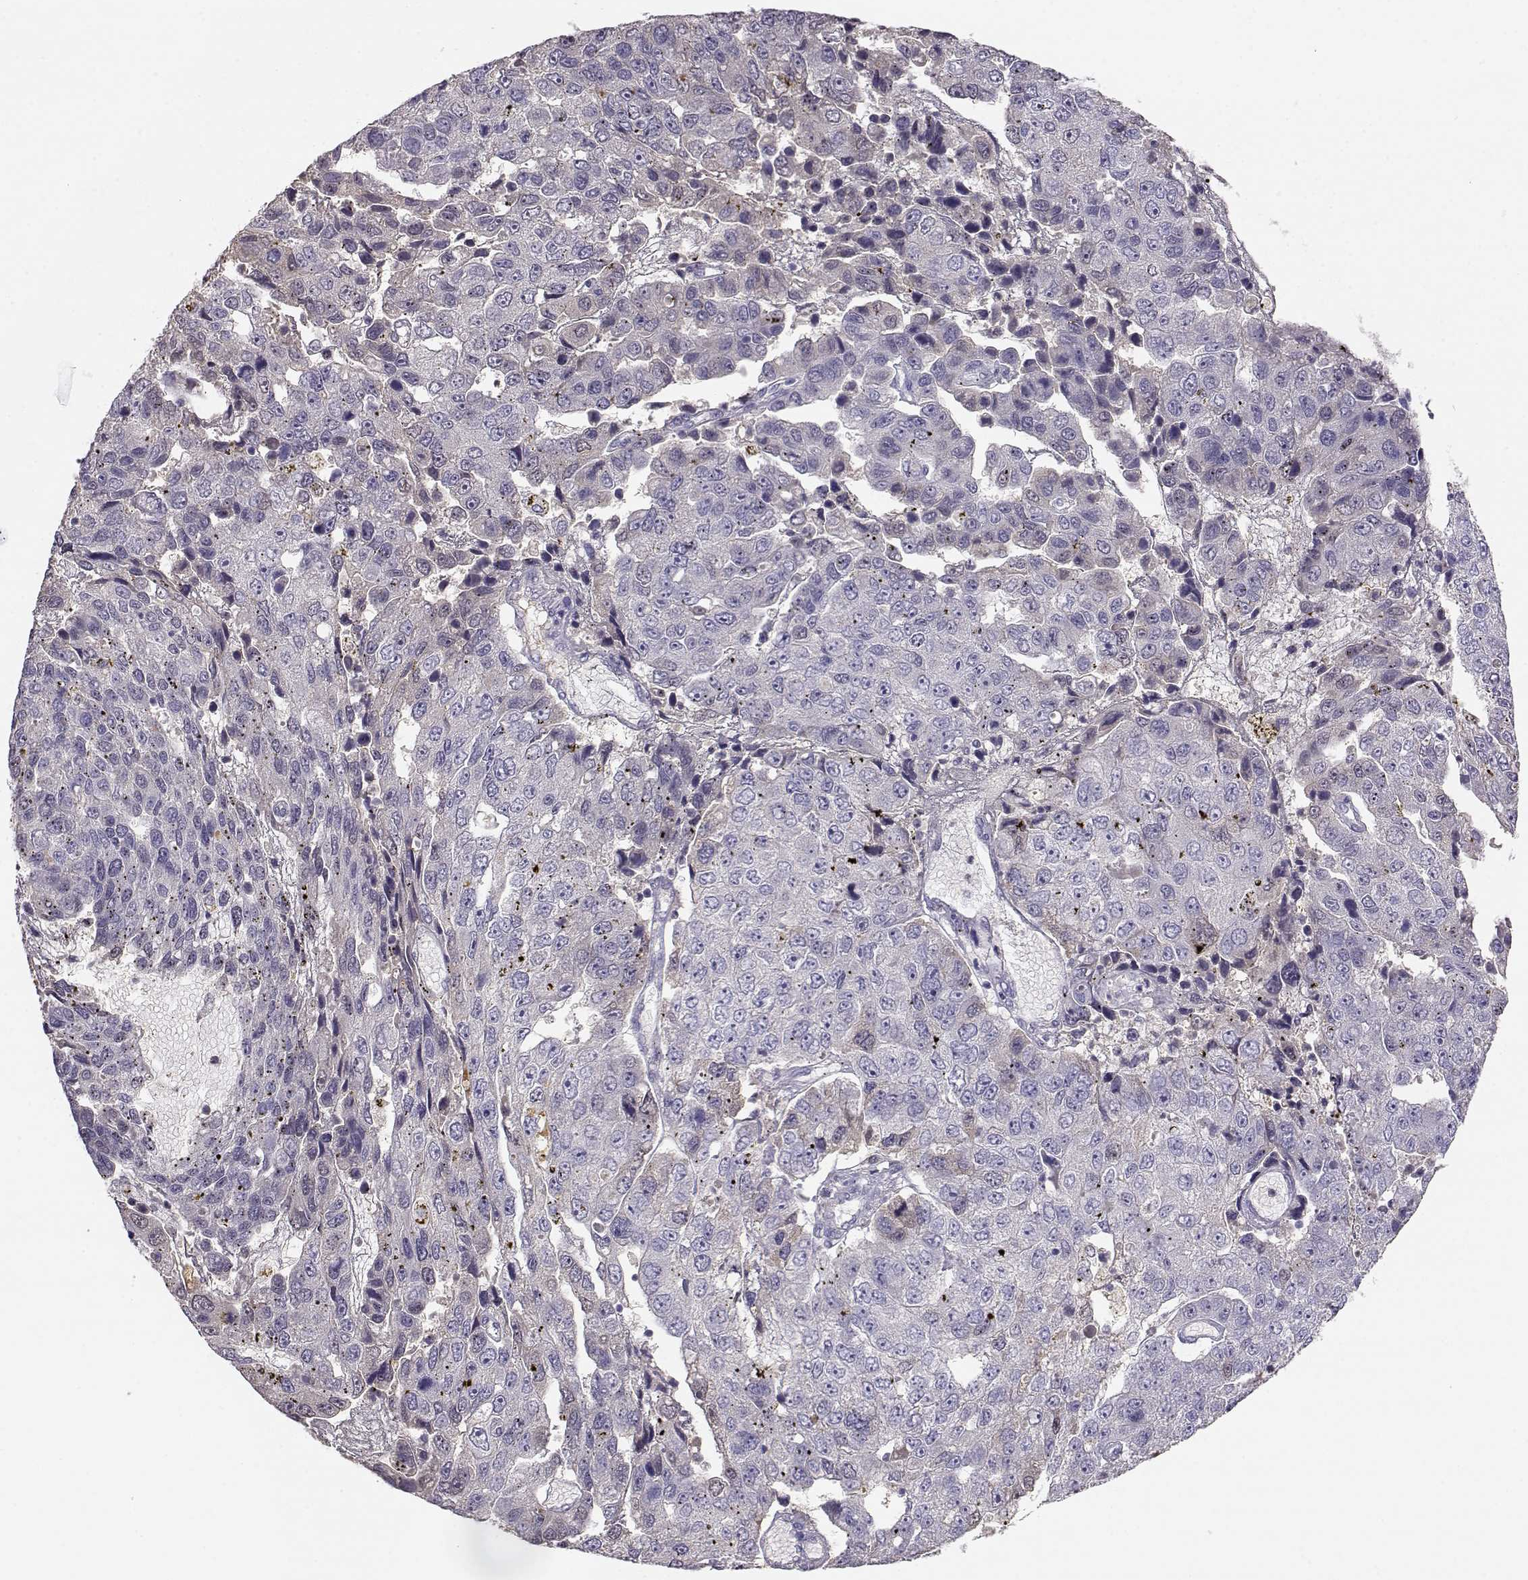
{"staining": {"intensity": "negative", "quantity": "none", "location": "none"}, "tissue": "pancreatic cancer", "cell_type": "Tumor cells", "image_type": "cancer", "snomed": [{"axis": "morphology", "description": "Adenocarcinoma, NOS"}, {"axis": "topography", "description": "Pancreas"}], "caption": "A high-resolution histopathology image shows IHC staining of adenocarcinoma (pancreatic), which exhibits no significant staining in tumor cells. (IHC, brightfield microscopy, high magnification).", "gene": "TACR1", "patient": {"sex": "female", "age": 61}}